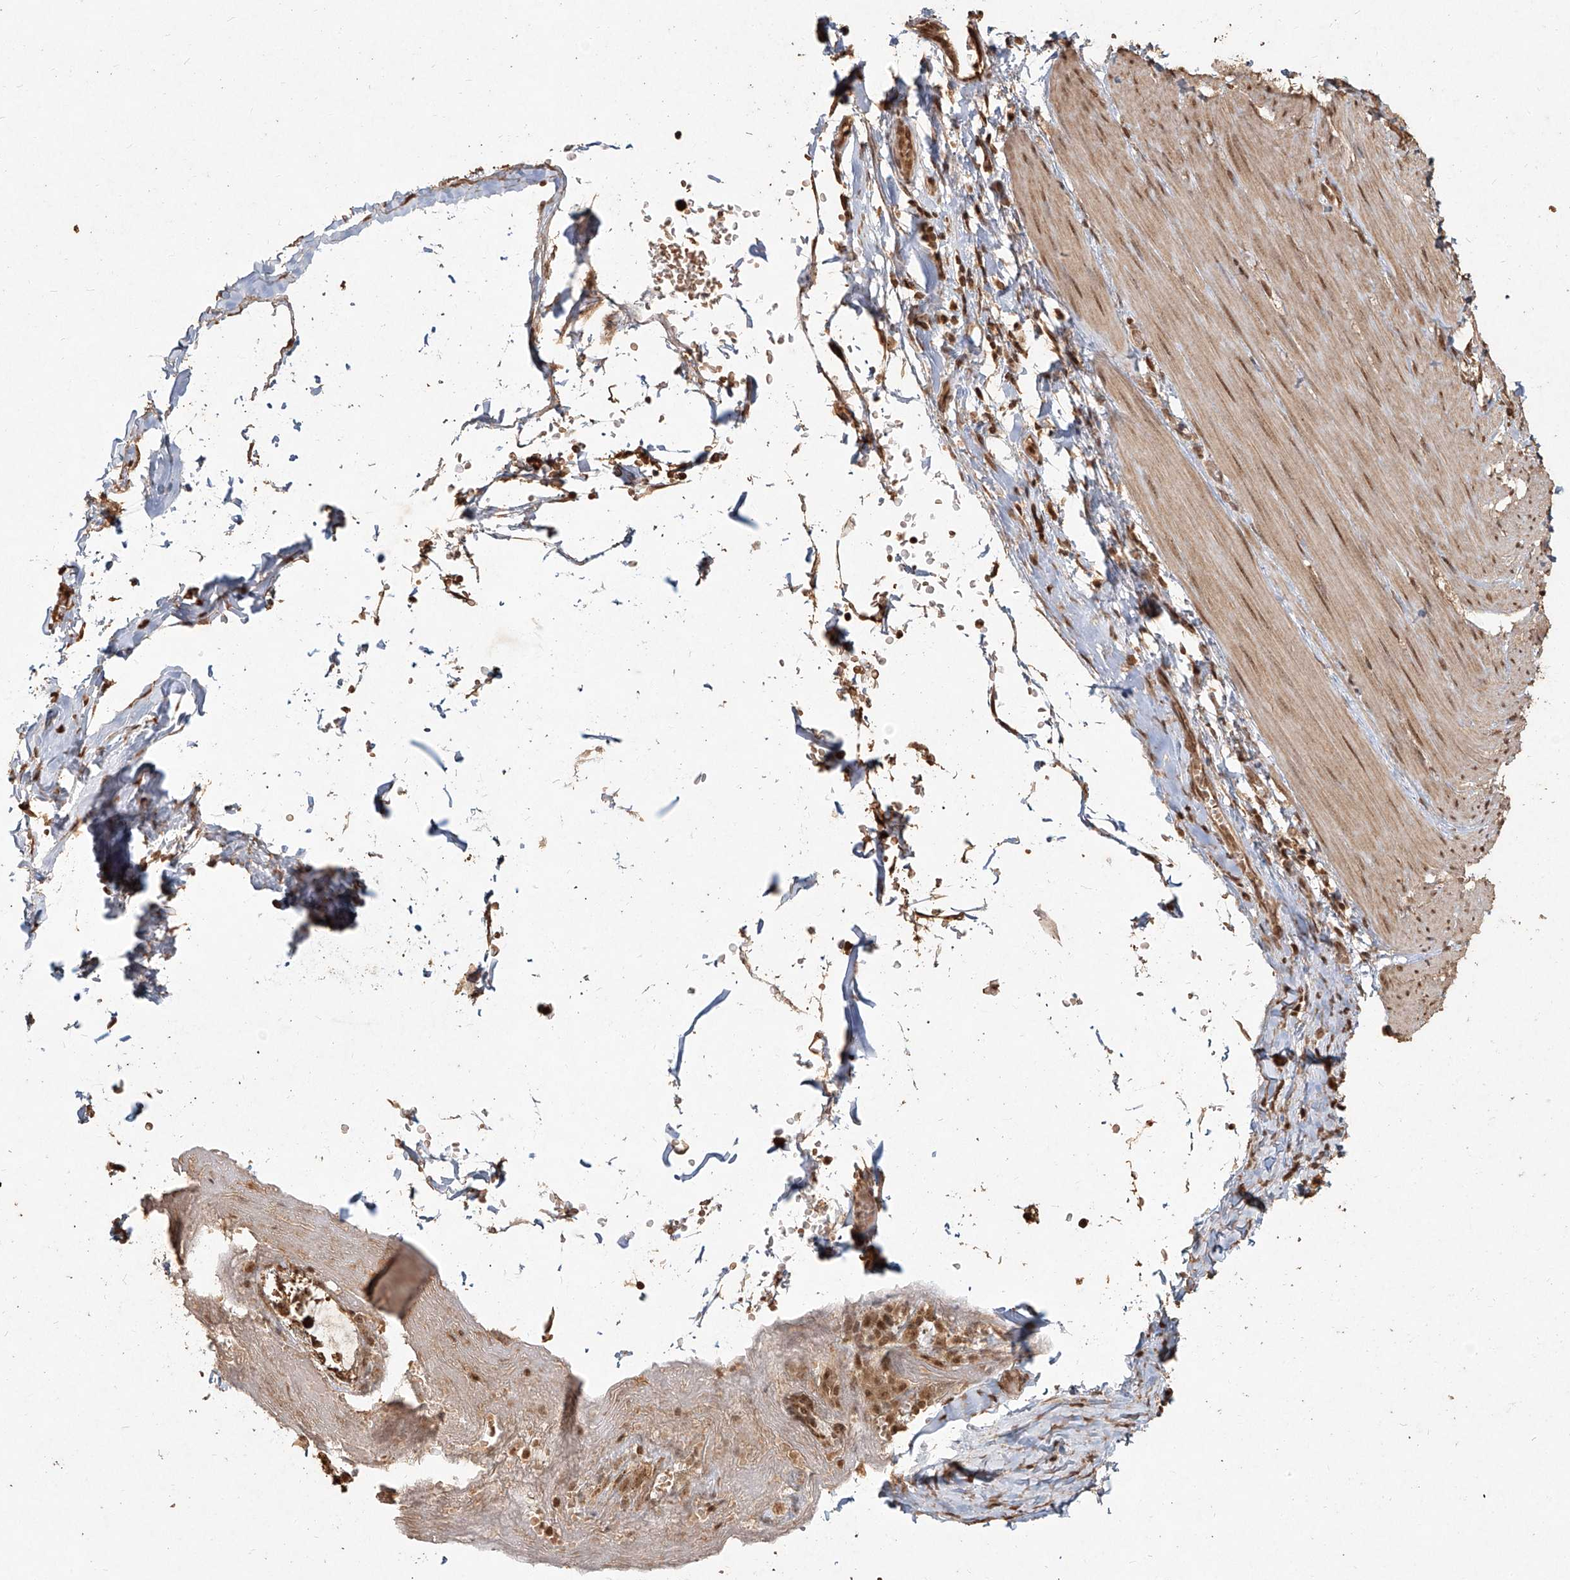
{"staining": {"intensity": "moderate", "quantity": ">75%", "location": "cytoplasmic/membranous,nuclear"}, "tissue": "smooth muscle", "cell_type": "Smooth muscle cells", "image_type": "normal", "snomed": [{"axis": "morphology", "description": "Normal tissue, NOS"}, {"axis": "morphology", "description": "Adenocarcinoma, NOS"}, {"axis": "topography", "description": "Colon"}, {"axis": "topography", "description": "Peripheral nerve tissue"}], "caption": "Immunohistochemistry (IHC) micrograph of normal smooth muscle: smooth muscle stained using immunohistochemistry shows medium levels of moderate protein expression localized specifically in the cytoplasmic/membranous,nuclear of smooth muscle cells, appearing as a cytoplasmic/membranous,nuclear brown color.", "gene": "UBE2K", "patient": {"sex": "male", "age": 14}}